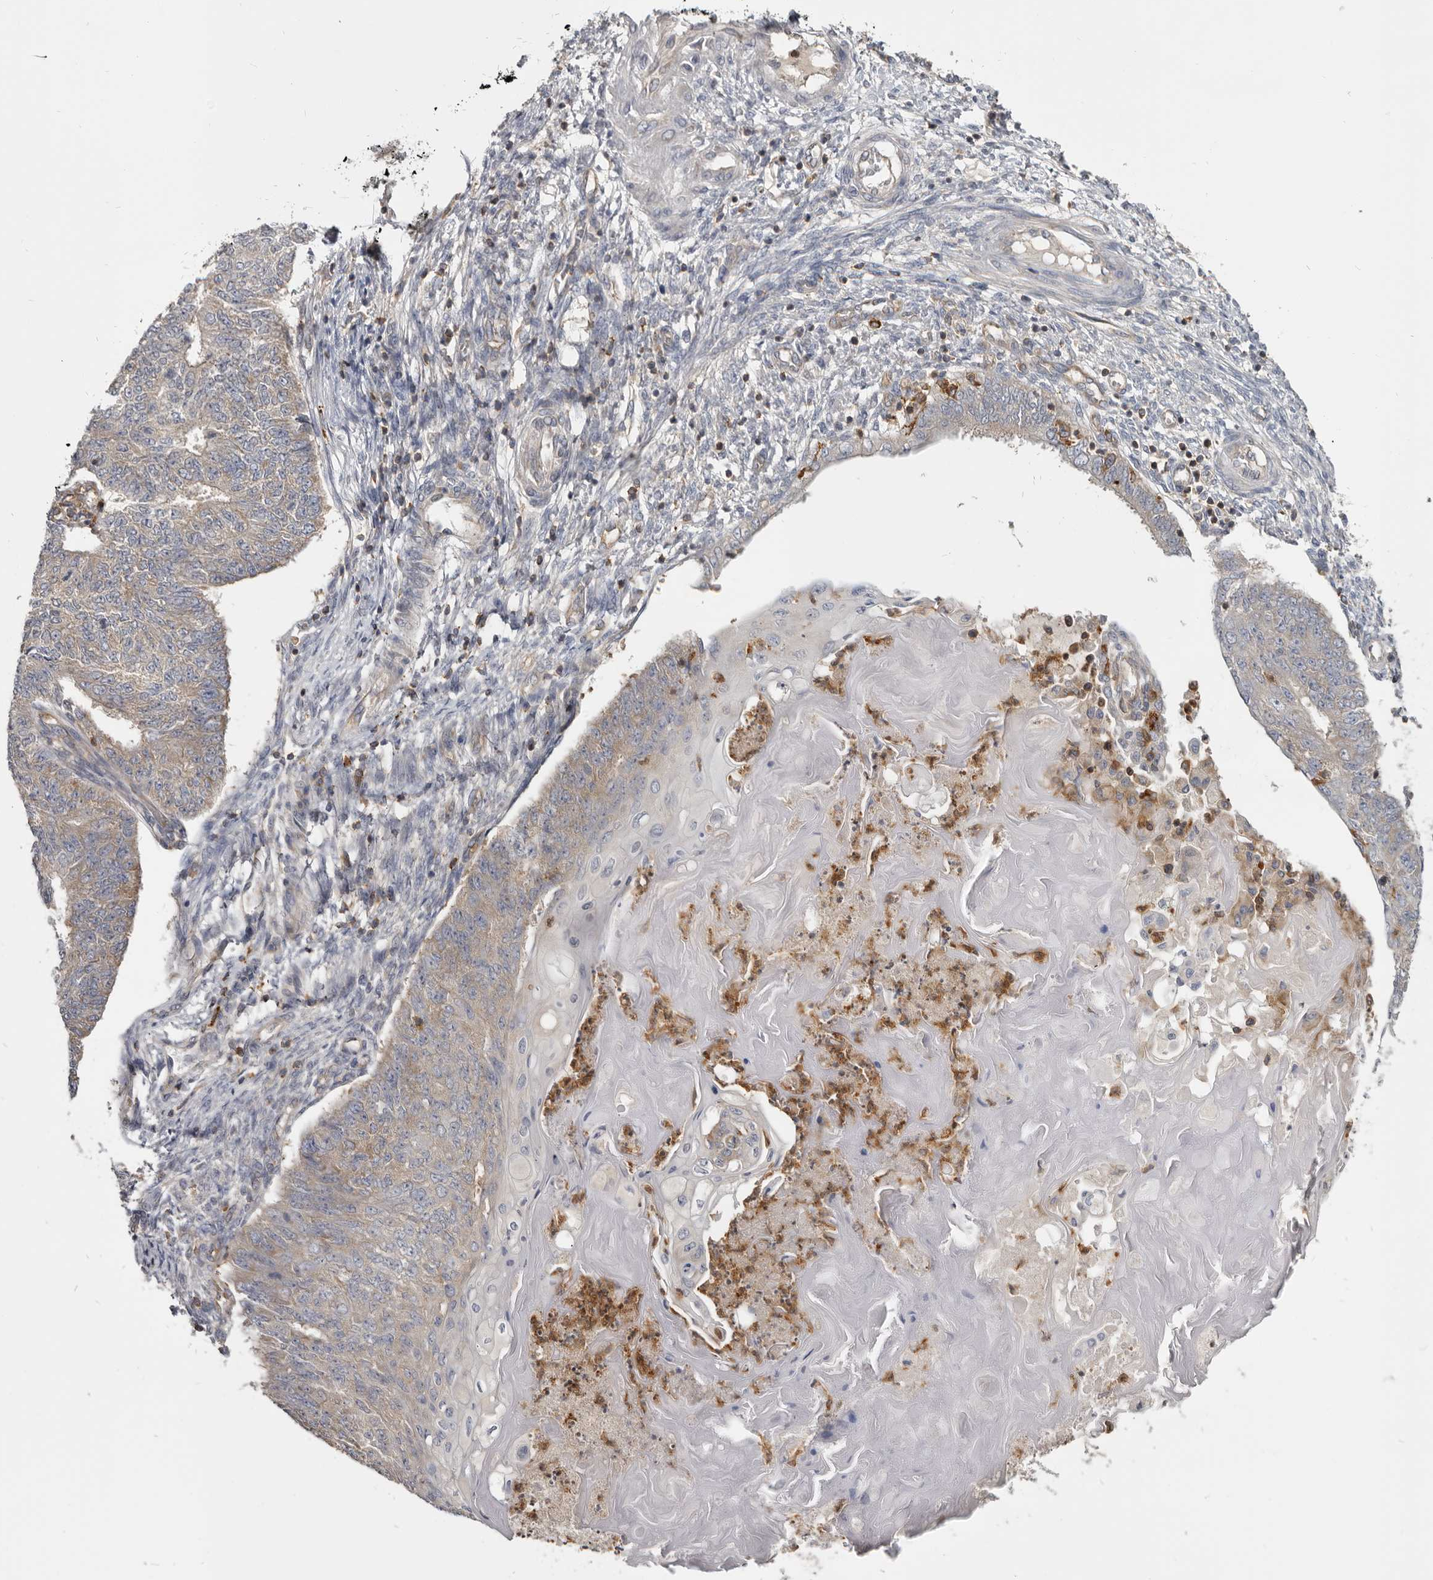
{"staining": {"intensity": "weak", "quantity": "<25%", "location": "cytoplasmic/membranous"}, "tissue": "endometrial cancer", "cell_type": "Tumor cells", "image_type": "cancer", "snomed": [{"axis": "morphology", "description": "Adenocarcinoma, NOS"}, {"axis": "topography", "description": "Endometrium"}], "caption": "Immunohistochemistry of human endometrial cancer reveals no positivity in tumor cells.", "gene": "CBL", "patient": {"sex": "female", "age": 32}}